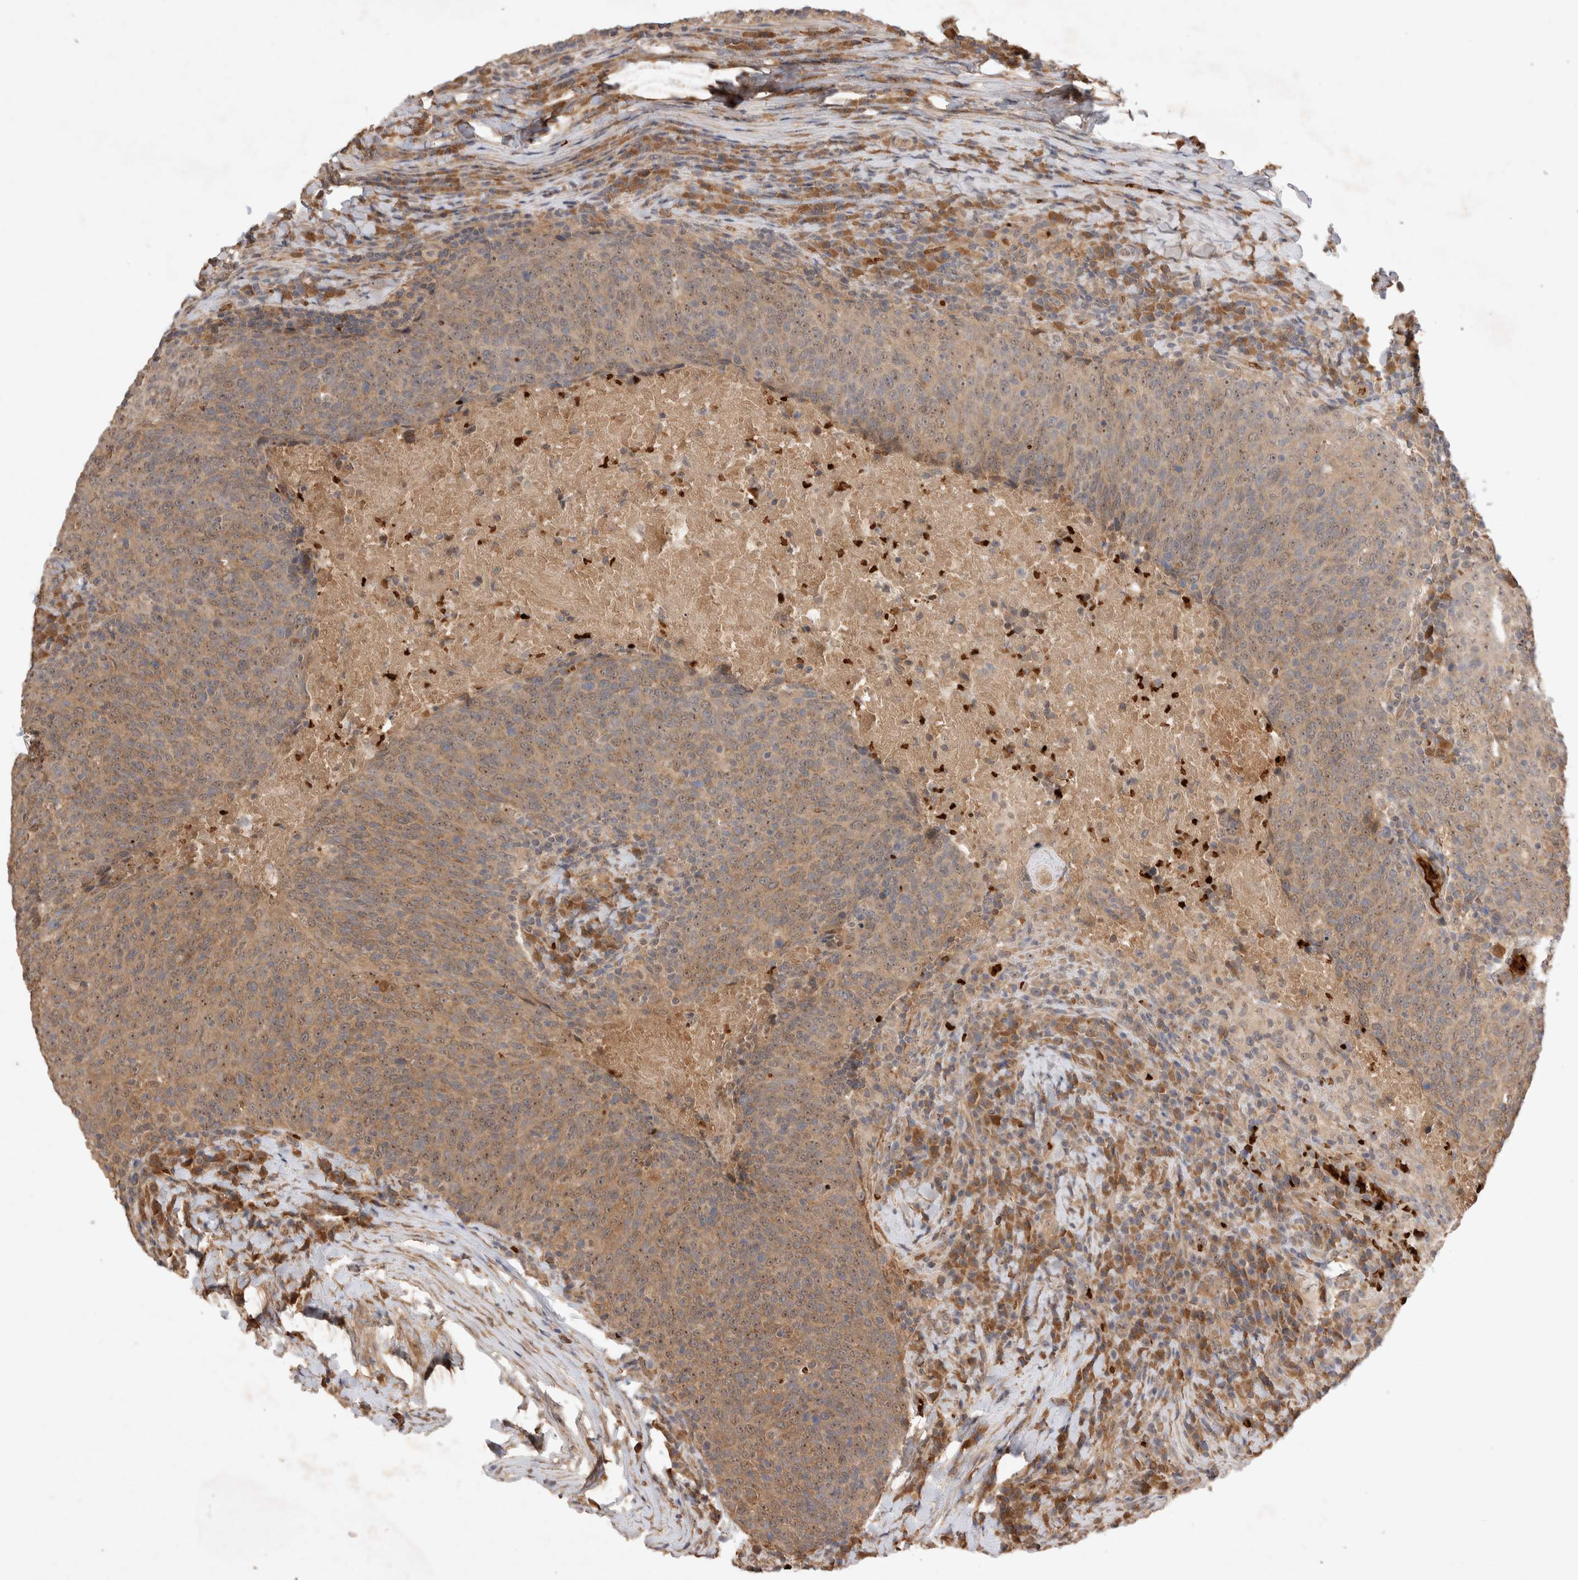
{"staining": {"intensity": "weak", "quantity": ">75%", "location": "cytoplasmic/membranous,nuclear"}, "tissue": "head and neck cancer", "cell_type": "Tumor cells", "image_type": "cancer", "snomed": [{"axis": "morphology", "description": "Squamous cell carcinoma, NOS"}, {"axis": "morphology", "description": "Squamous cell carcinoma, metastatic, NOS"}, {"axis": "topography", "description": "Lymph node"}, {"axis": "topography", "description": "Head-Neck"}], "caption": "This image displays IHC staining of head and neck metastatic squamous cell carcinoma, with low weak cytoplasmic/membranous and nuclear positivity in approximately >75% of tumor cells.", "gene": "FAM221A", "patient": {"sex": "male", "age": 62}}